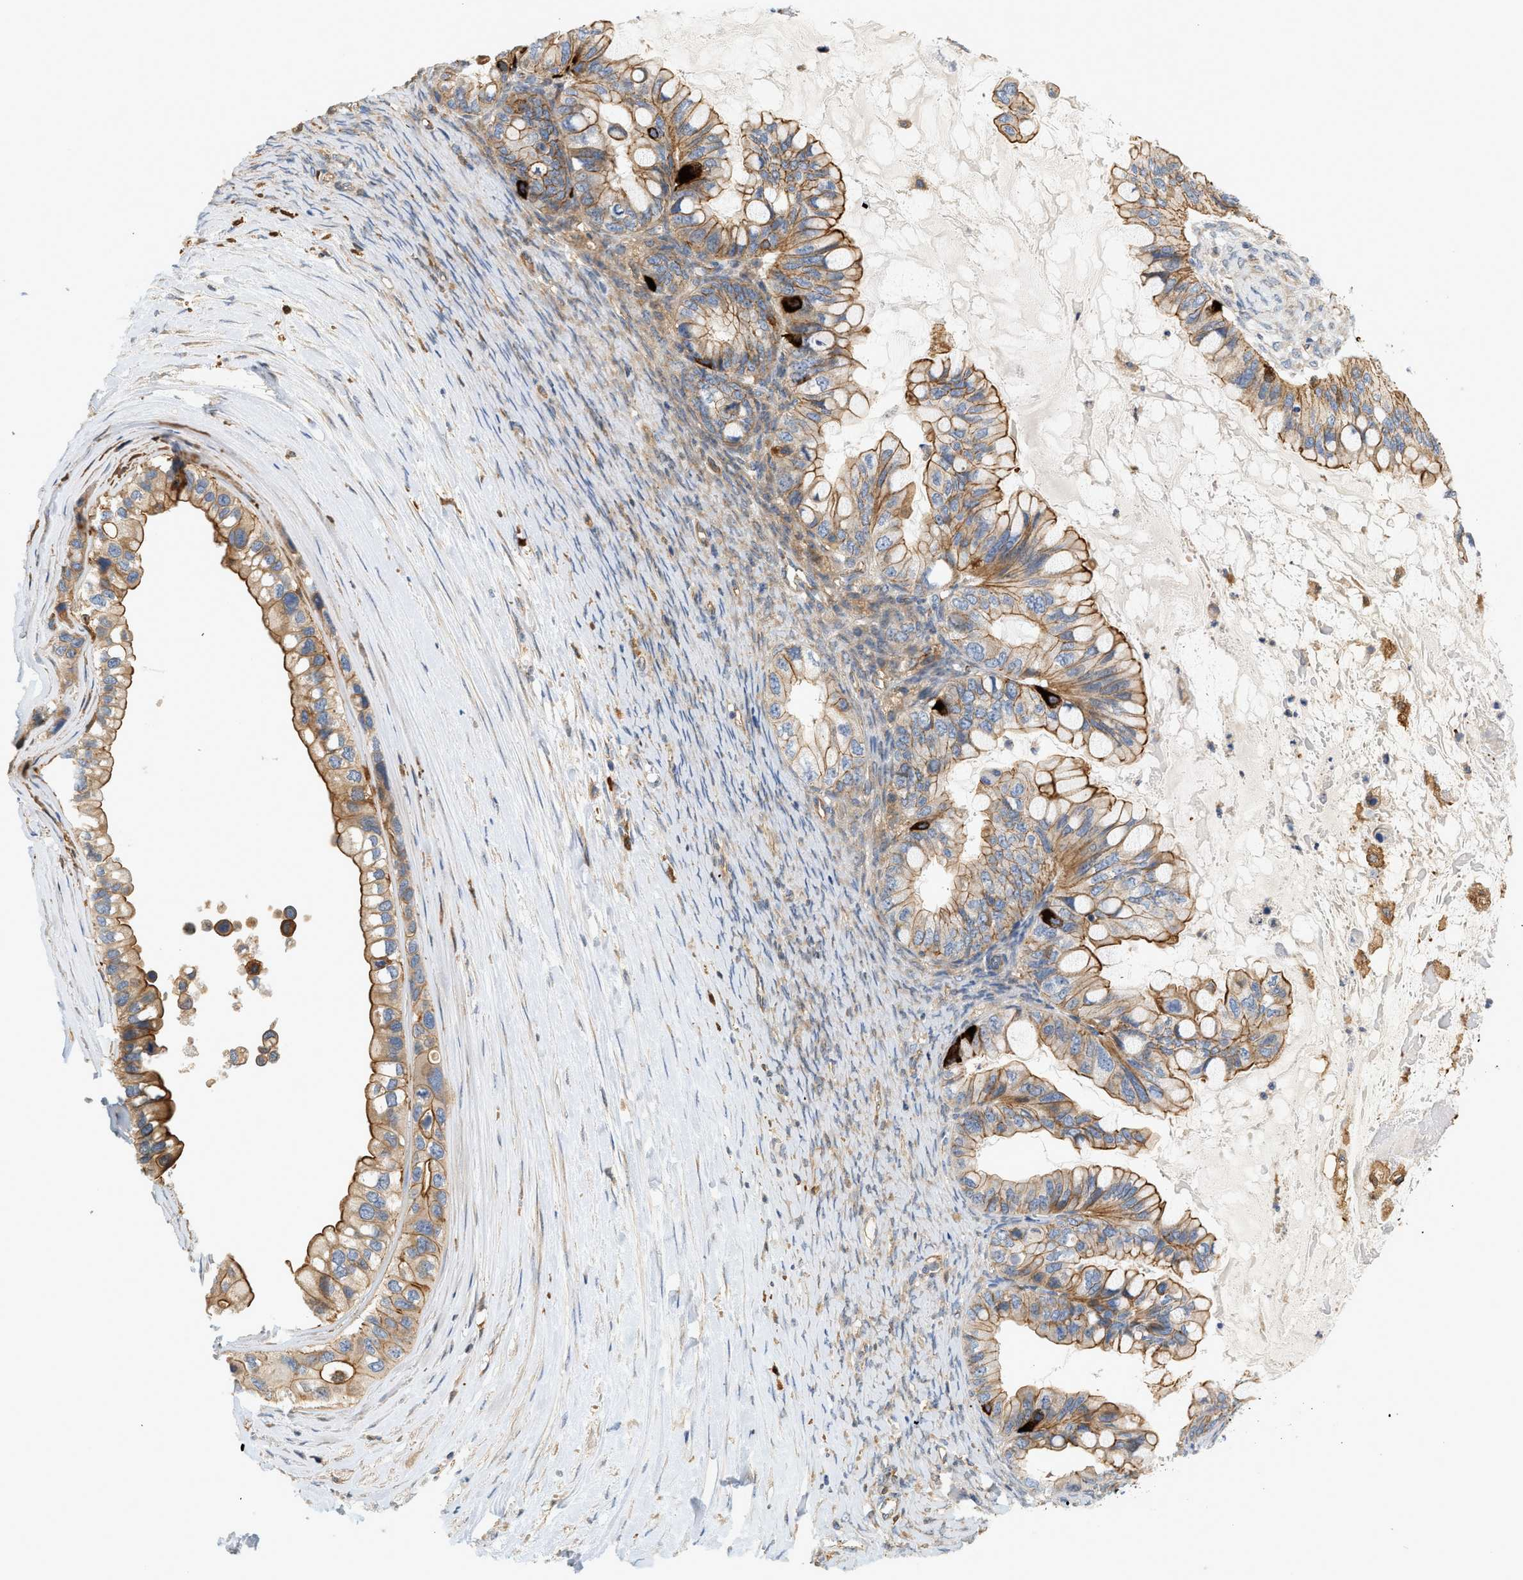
{"staining": {"intensity": "moderate", "quantity": ">75%", "location": "cytoplasmic/membranous"}, "tissue": "ovarian cancer", "cell_type": "Tumor cells", "image_type": "cancer", "snomed": [{"axis": "morphology", "description": "Cystadenocarcinoma, mucinous, NOS"}, {"axis": "topography", "description": "Ovary"}], "caption": "High-magnification brightfield microscopy of ovarian cancer stained with DAB (brown) and counterstained with hematoxylin (blue). tumor cells exhibit moderate cytoplasmic/membranous staining is appreciated in approximately>75% of cells.", "gene": "CTXN1", "patient": {"sex": "female", "age": 80}}